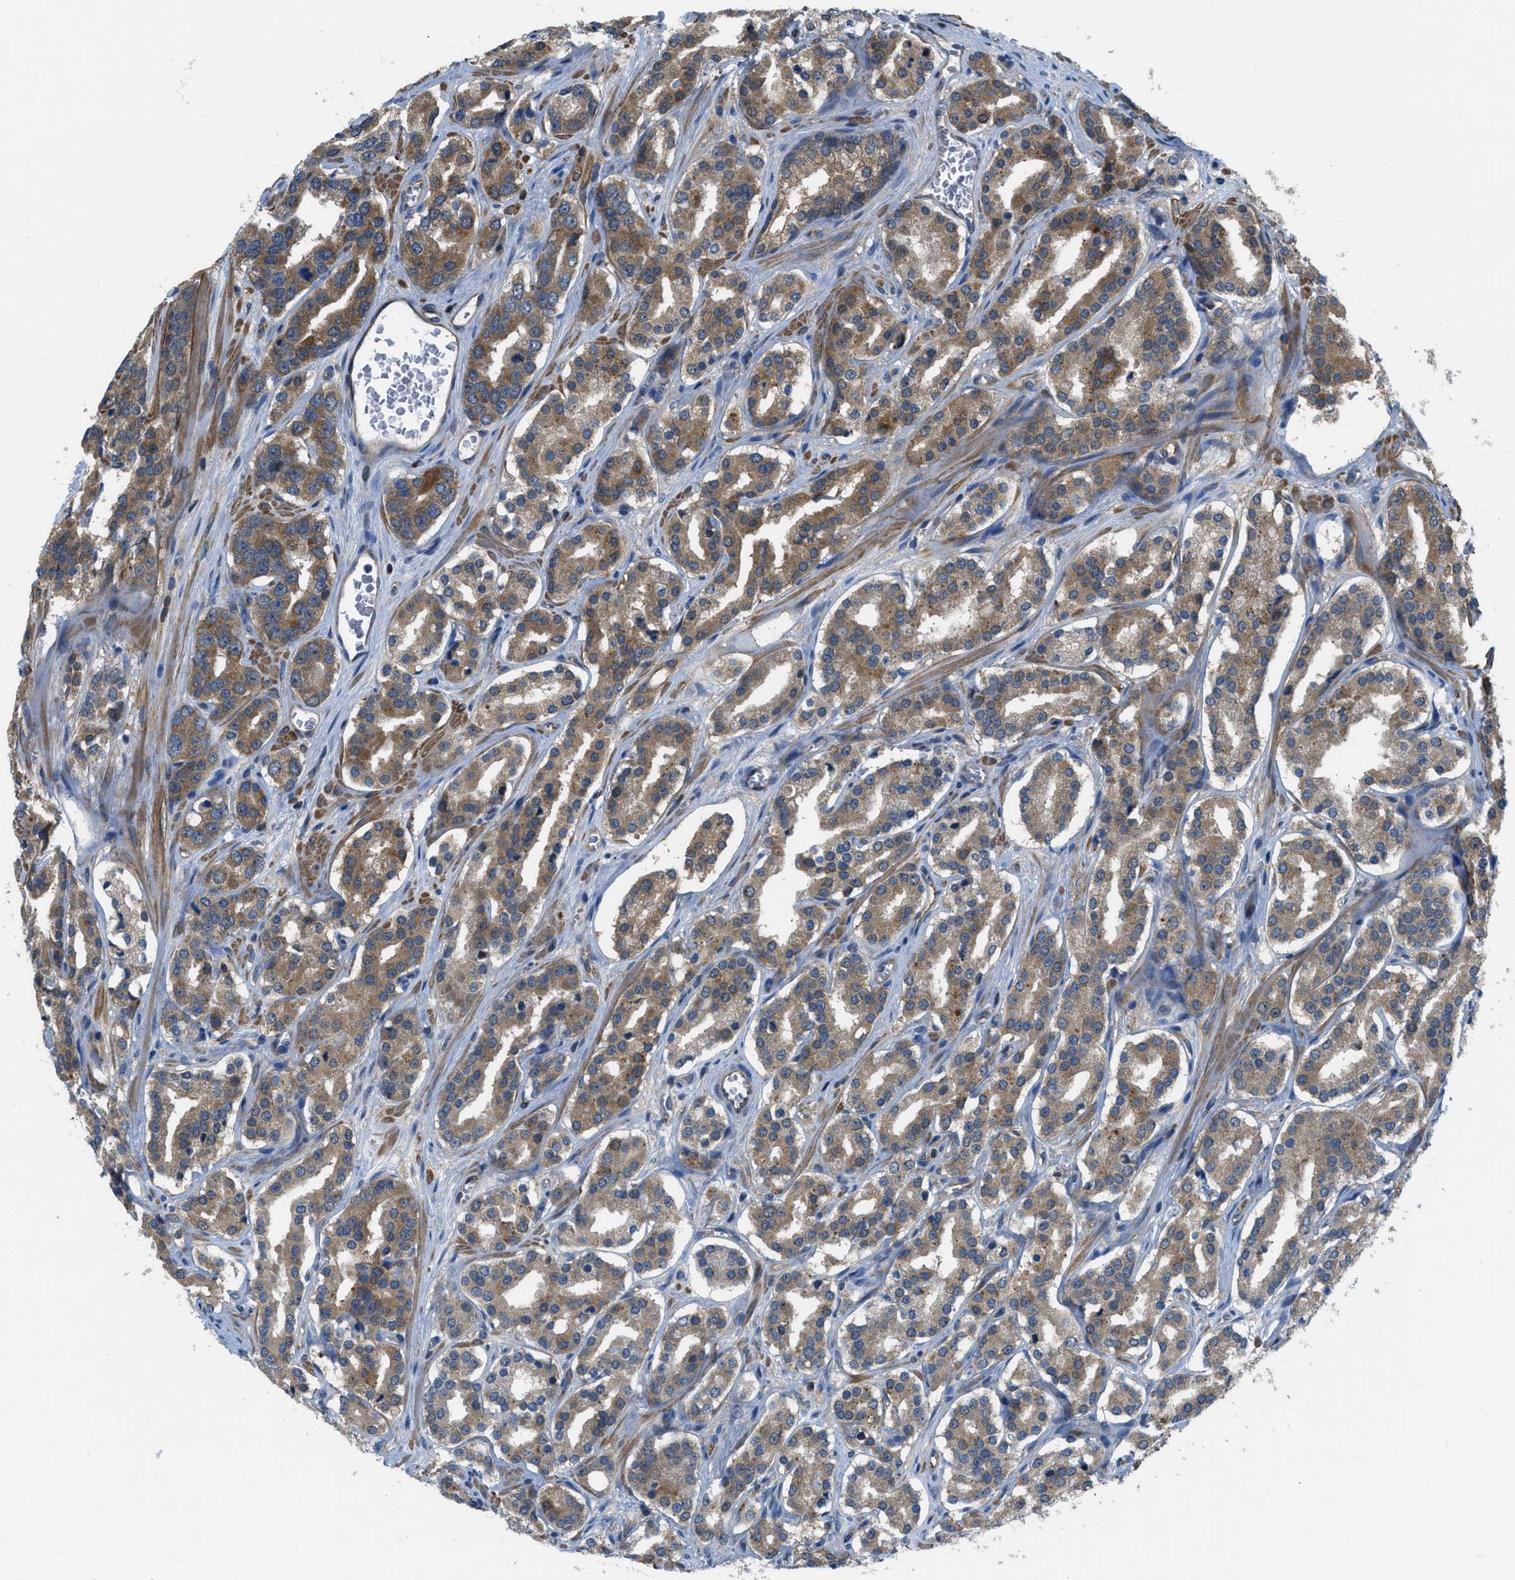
{"staining": {"intensity": "moderate", "quantity": ">75%", "location": "cytoplasmic/membranous"}, "tissue": "prostate cancer", "cell_type": "Tumor cells", "image_type": "cancer", "snomed": [{"axis": "morphology", "description": "Adenocarcinoma, High grade"}, {"axis": "topography", "description": "Prostate"}], "caption": "IHC photomicrograph of neoplastic tissue: human prostate high-grade adenocarcinoma stained using IHC exhibits medium levels of moderate protein expression localized specifically in the cytoplasmic/membranous of tumor cells, appearing as a cytoplasmic/membranous brown color.", "gene": "PIP5K1C", "patient": {"sex": "male", "age": 60}}